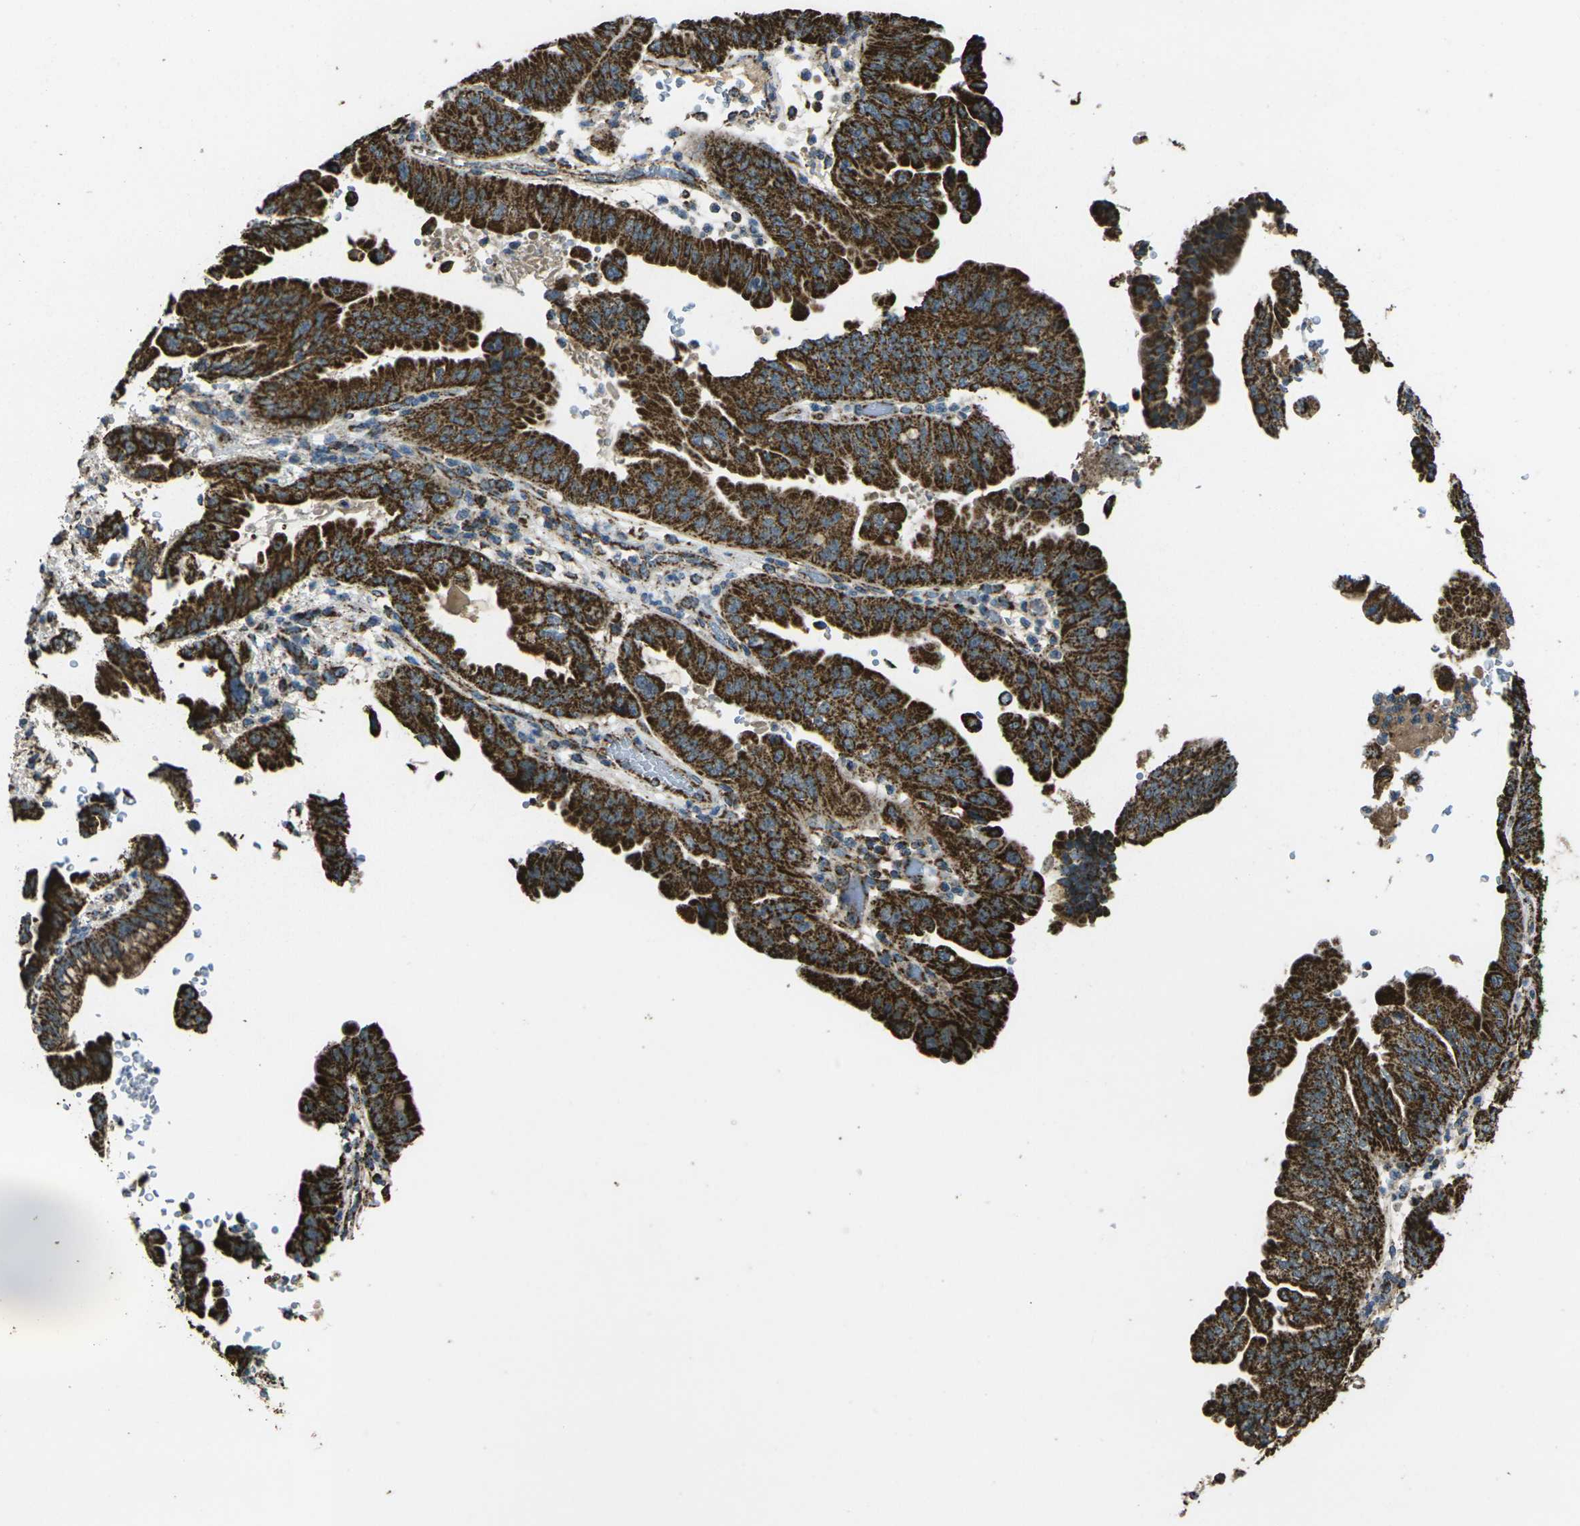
{"staining": {"intensity": "strong", "quantity": ">75%", "location": "cytoplasmic/membranous"}, "tissue": "pancreatic cancer", "cell_type": "Tumor cells", "image_type": "cancer", "snomed": [{"axis": "morphology", "description": "Adenocarcinoma, NOS"}, {"axis": "topography", "description": "Pancreas"}], "caption": "Immunohistochemistry image of adenocarcinoma (pancreatic) stained for a protein (brown), which exhibits high levels of strong cytoplasmic/membranous expression in approximately >75% of tumor cells.", "gene": "KLHL5", "patient": {"sex": "male", "age": 70}}